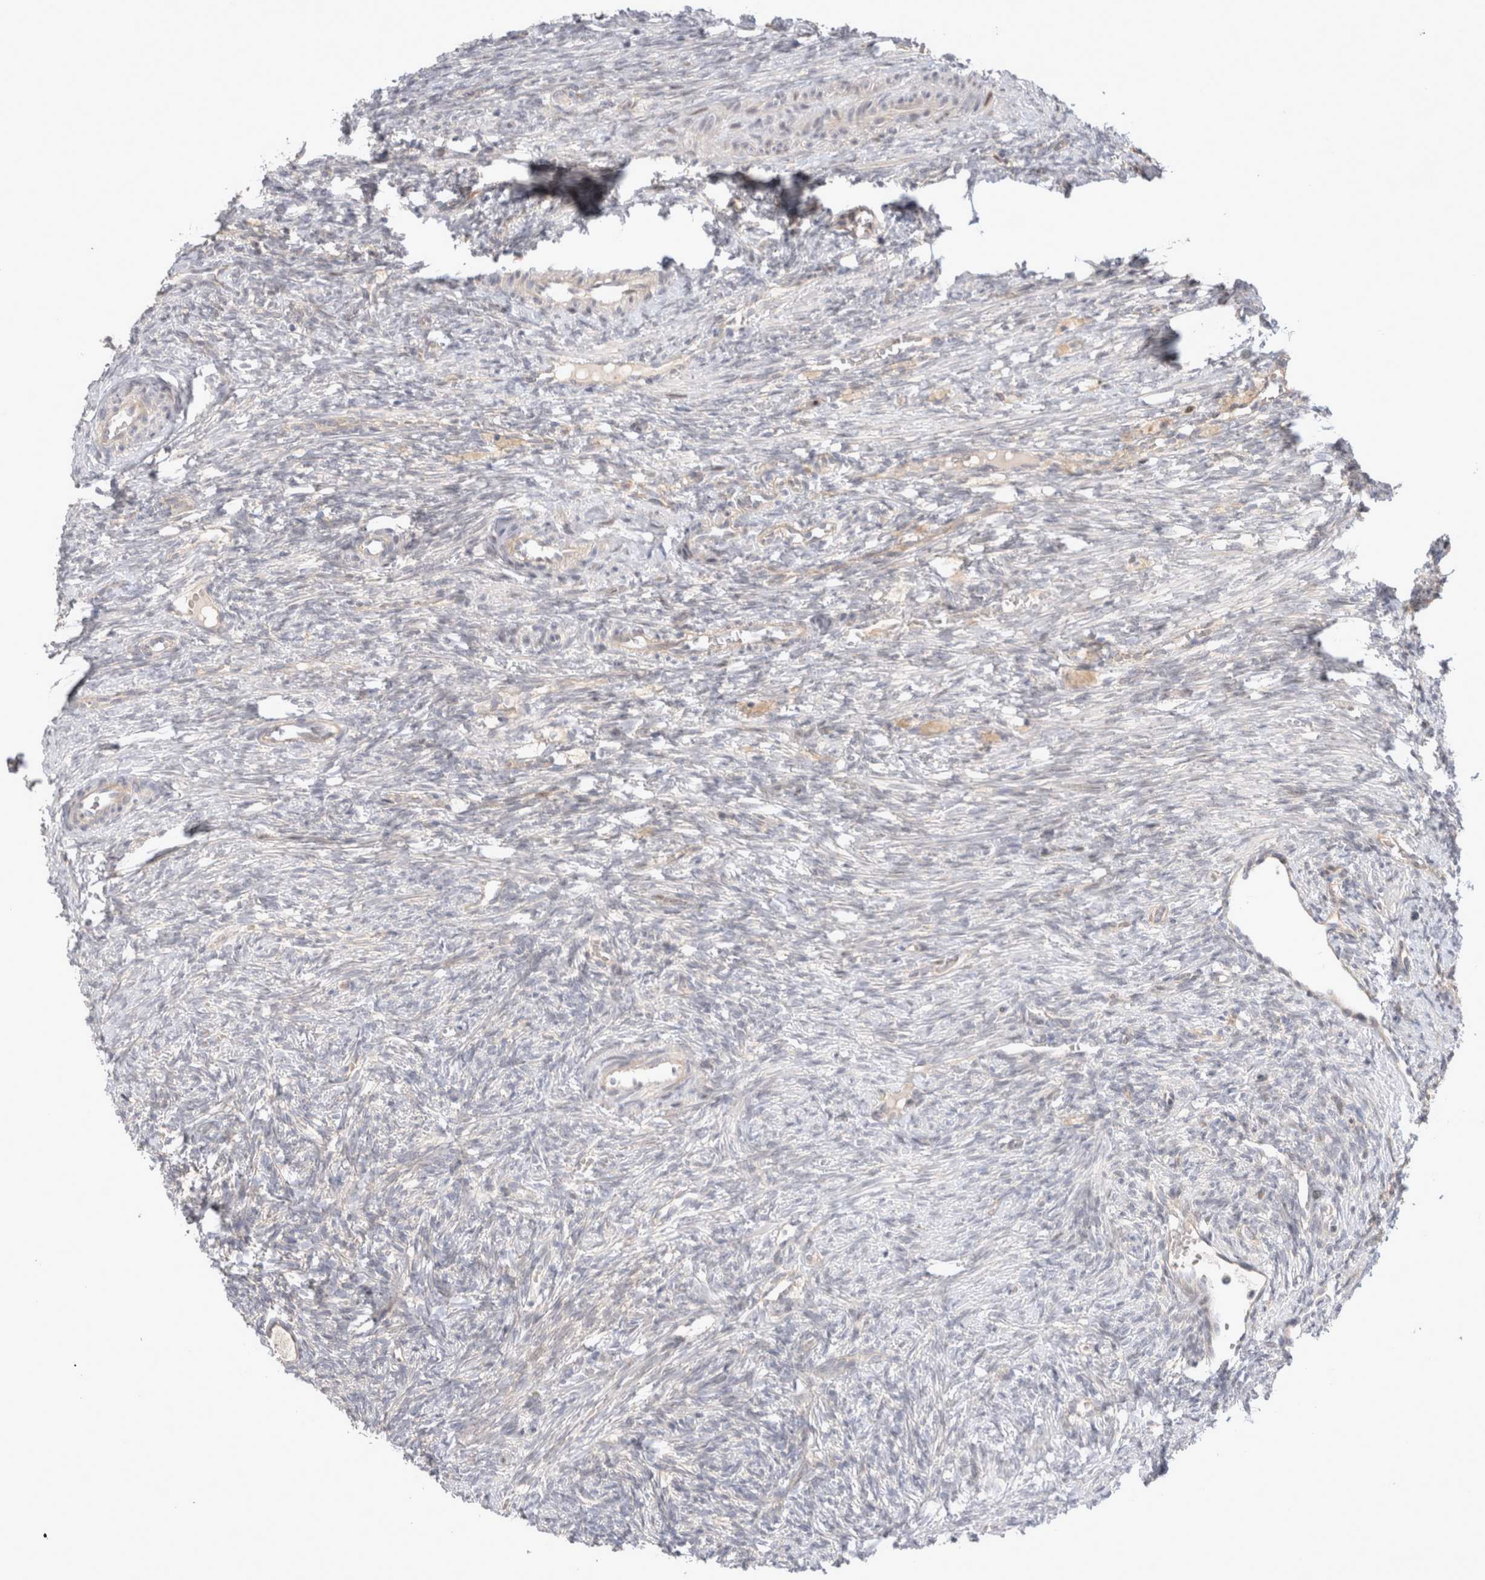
{"staining": {"intensity": "negative", "quantity": "none", "location": "none"}, "tissue": "ovary", "cell_type": "Ovarian stroma cells", "image_type": "normal", "snomed": [{"axis": "morphology", "description": "Normal tissue, NOS"}, {"axis": "topography", "description": "Ovary"}], "caption": "Protein analysis of unremarkable ovary displays no significant positivity in ovarian stroma cells.", "gene": "TCF4", "patient": {"sex": "female", "age": 41}}